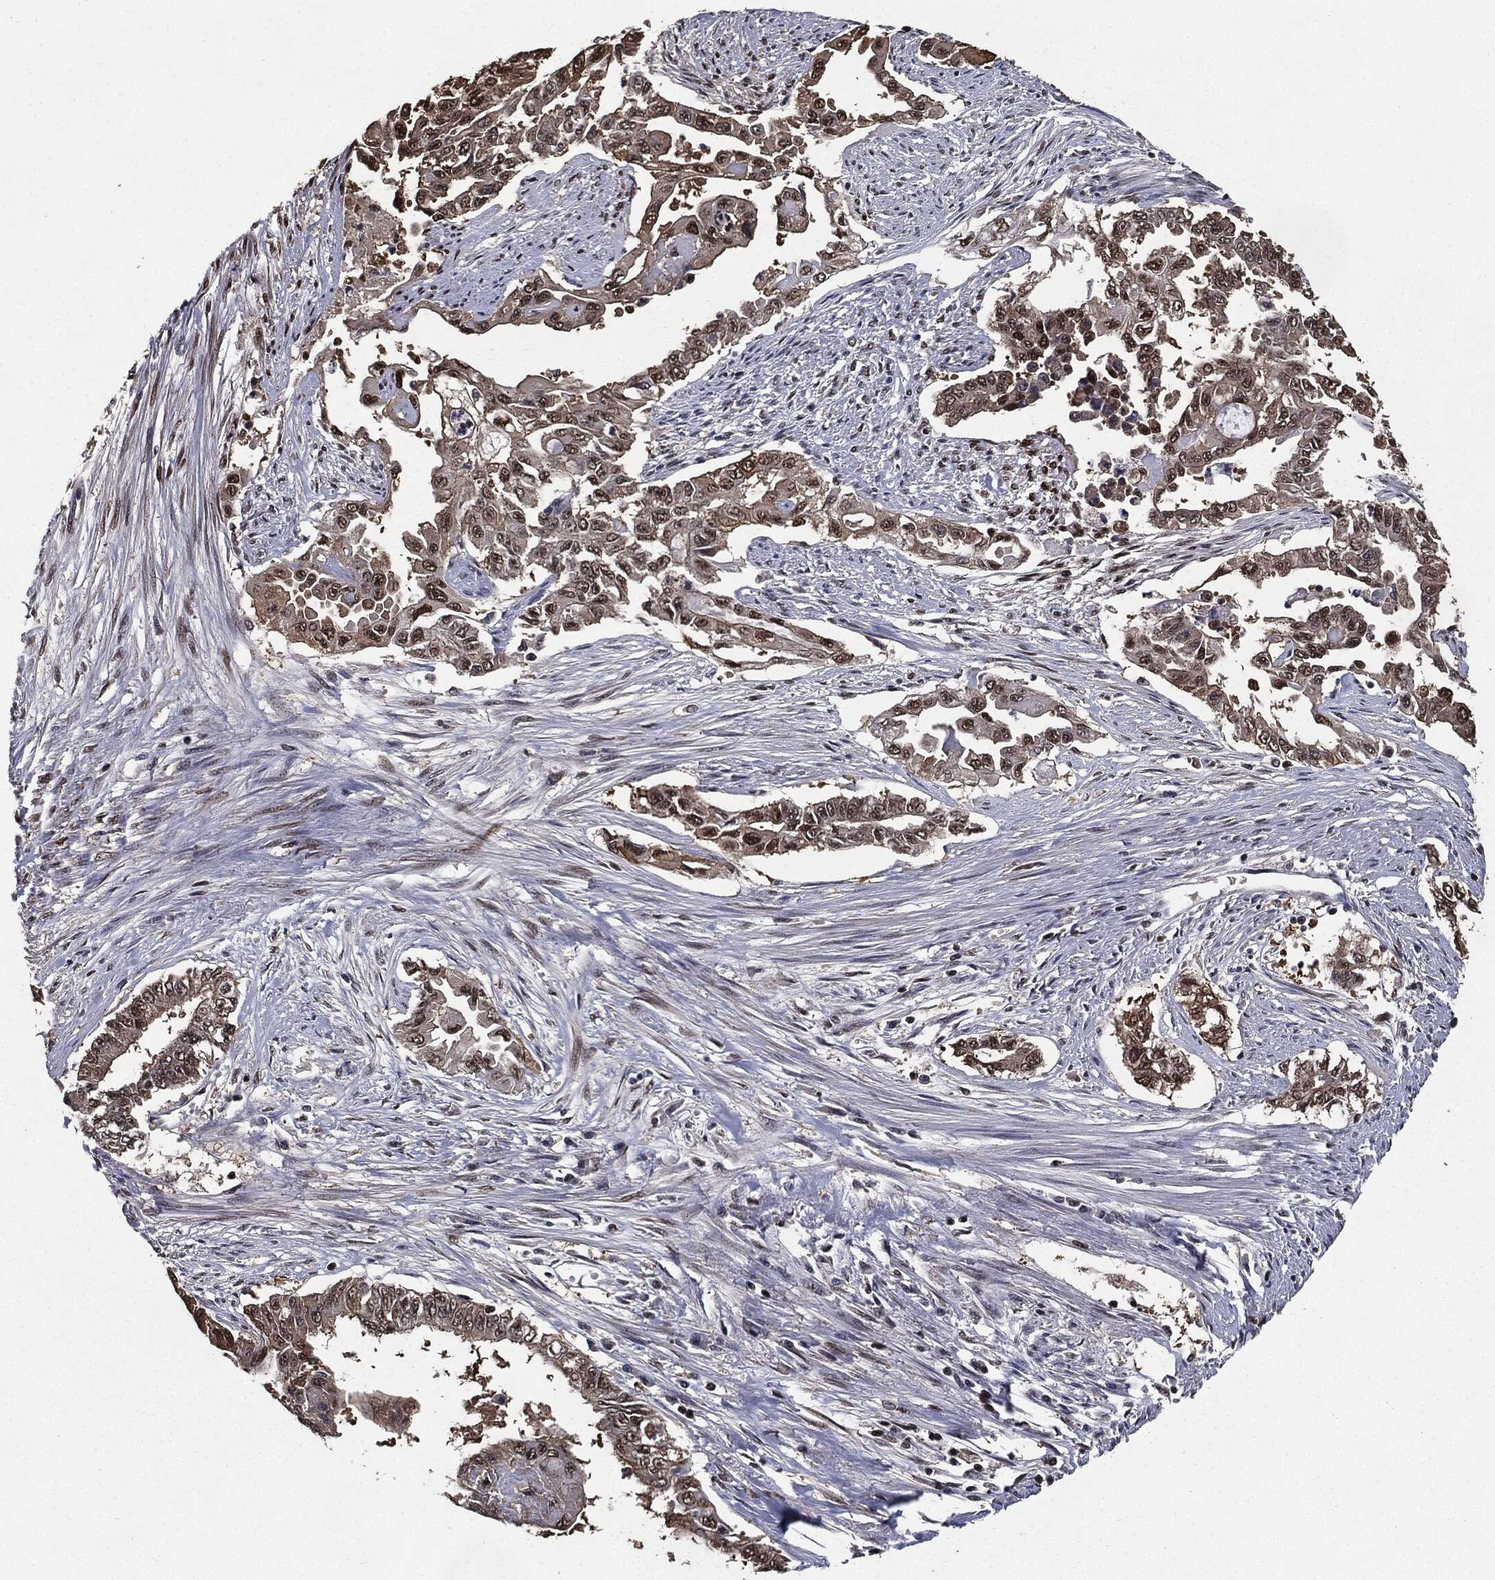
{"staining": {"intensity": "strong", "quantity": "25%-75%", "location": "nuclear"}, "tissue": "endometrial cancer", "cell_type": "Tumor cells", "image_type": "cancer", "snomed": [{"axis": "morphology", "description": "Adenocarcinoma, NOS"}, {"axis": "topography", "description": "Uterus"}], "caption": "This is an image of immunohistochemistry staining of endometrial cancer (adenocarcinoma), which shows strong staining in the nuclear of tumor cells.", "gene": "JUN", "patient": {"sex": "female", "age": 59}}